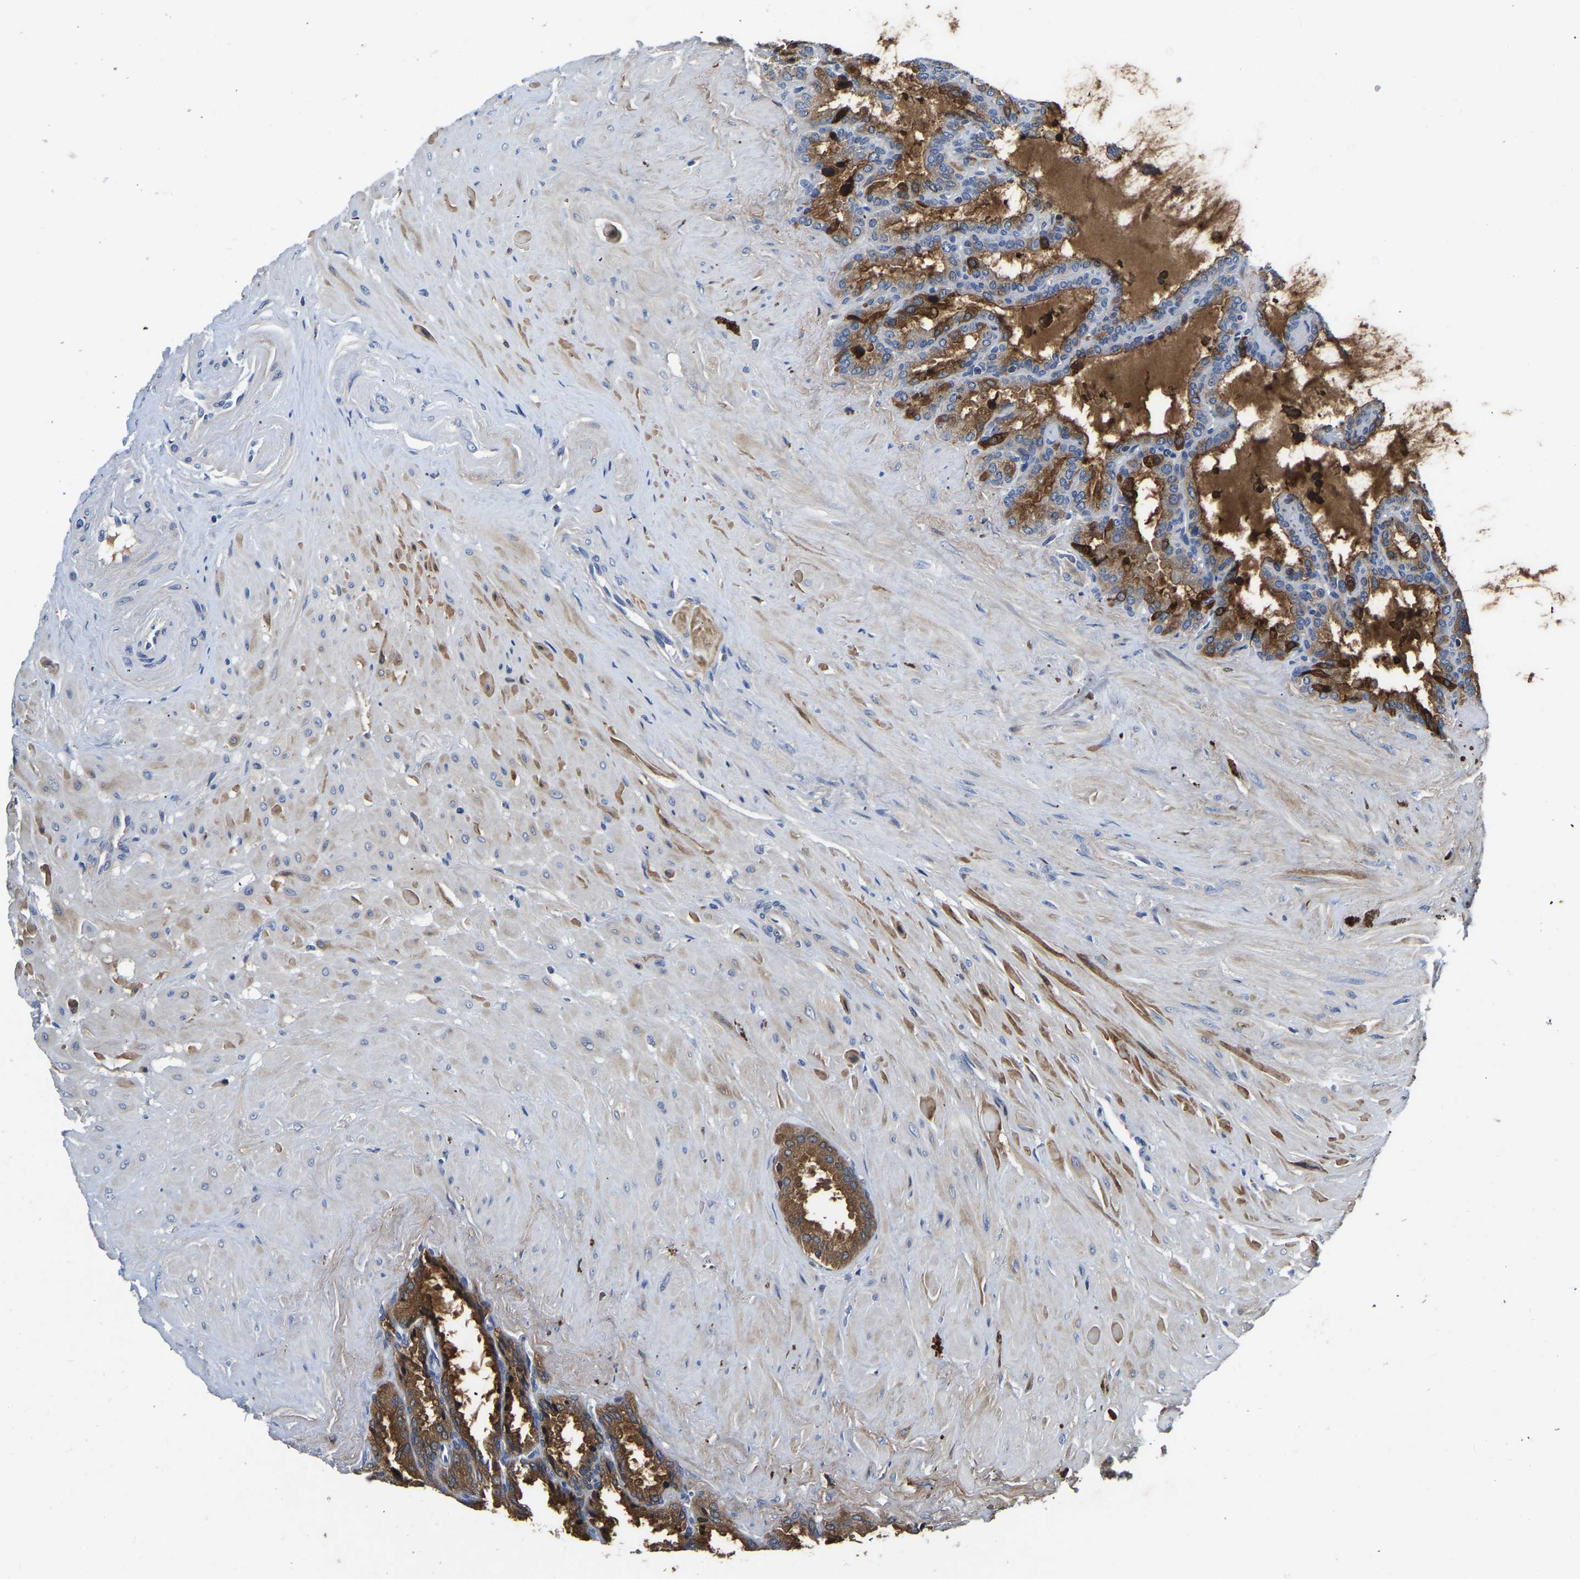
{"staining": {"intensity": "strong", "quantity": ">75%", "location": "cytoplasmic/membranous"}, "tissue": "seminal vesicle", "cell_type": "Glandular cells", "image_type": "normal", "snomed": [{"axis": "morphology", "description": "Normal tissue, NOS"}, {"axis": "topography", "description": "Seminal veicle"}], "caption": "Glandular cells demonstrate high levels of strong cytoplasmic/membranous staining in about >75% of cells in benign seminal vesicle.", "gene": "FGD5", "patient": {"sex": "male", "age": 46}}